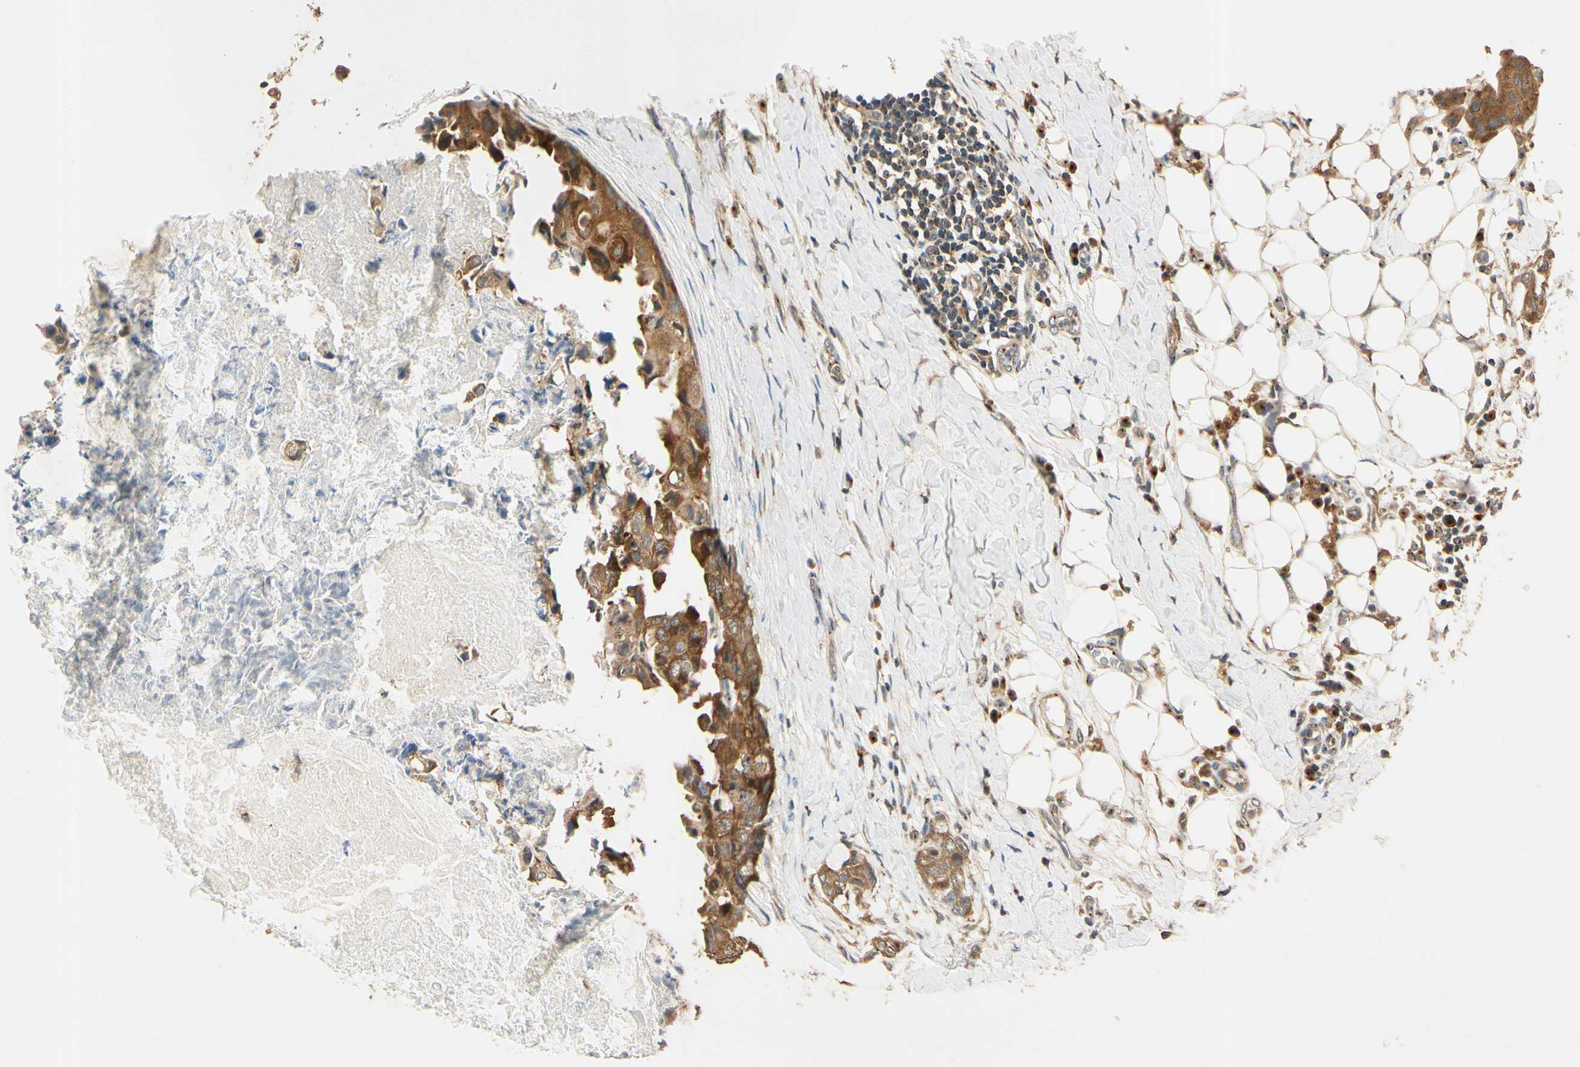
{"staining": {"intensity": "moderate", "quantity": ">75%", "location": "cytoplasmic/membranous"}, "tissue": "breast cancer", "cell_type": "Tumor cells", "image_type": "cancer", "snomed": [{"axis": "morphology", "description": "Duct carcinoma"}, {"axis": "topography", "description": "Breast"}], "caption": "Breast cancer was stained to show a protein in brown. There is medium levels of moderate cytoplasmic/membranous expression in about >75% of tumor cells.", "gene": "AKAP9", "patient": {"sex": "female", "age": 40}}